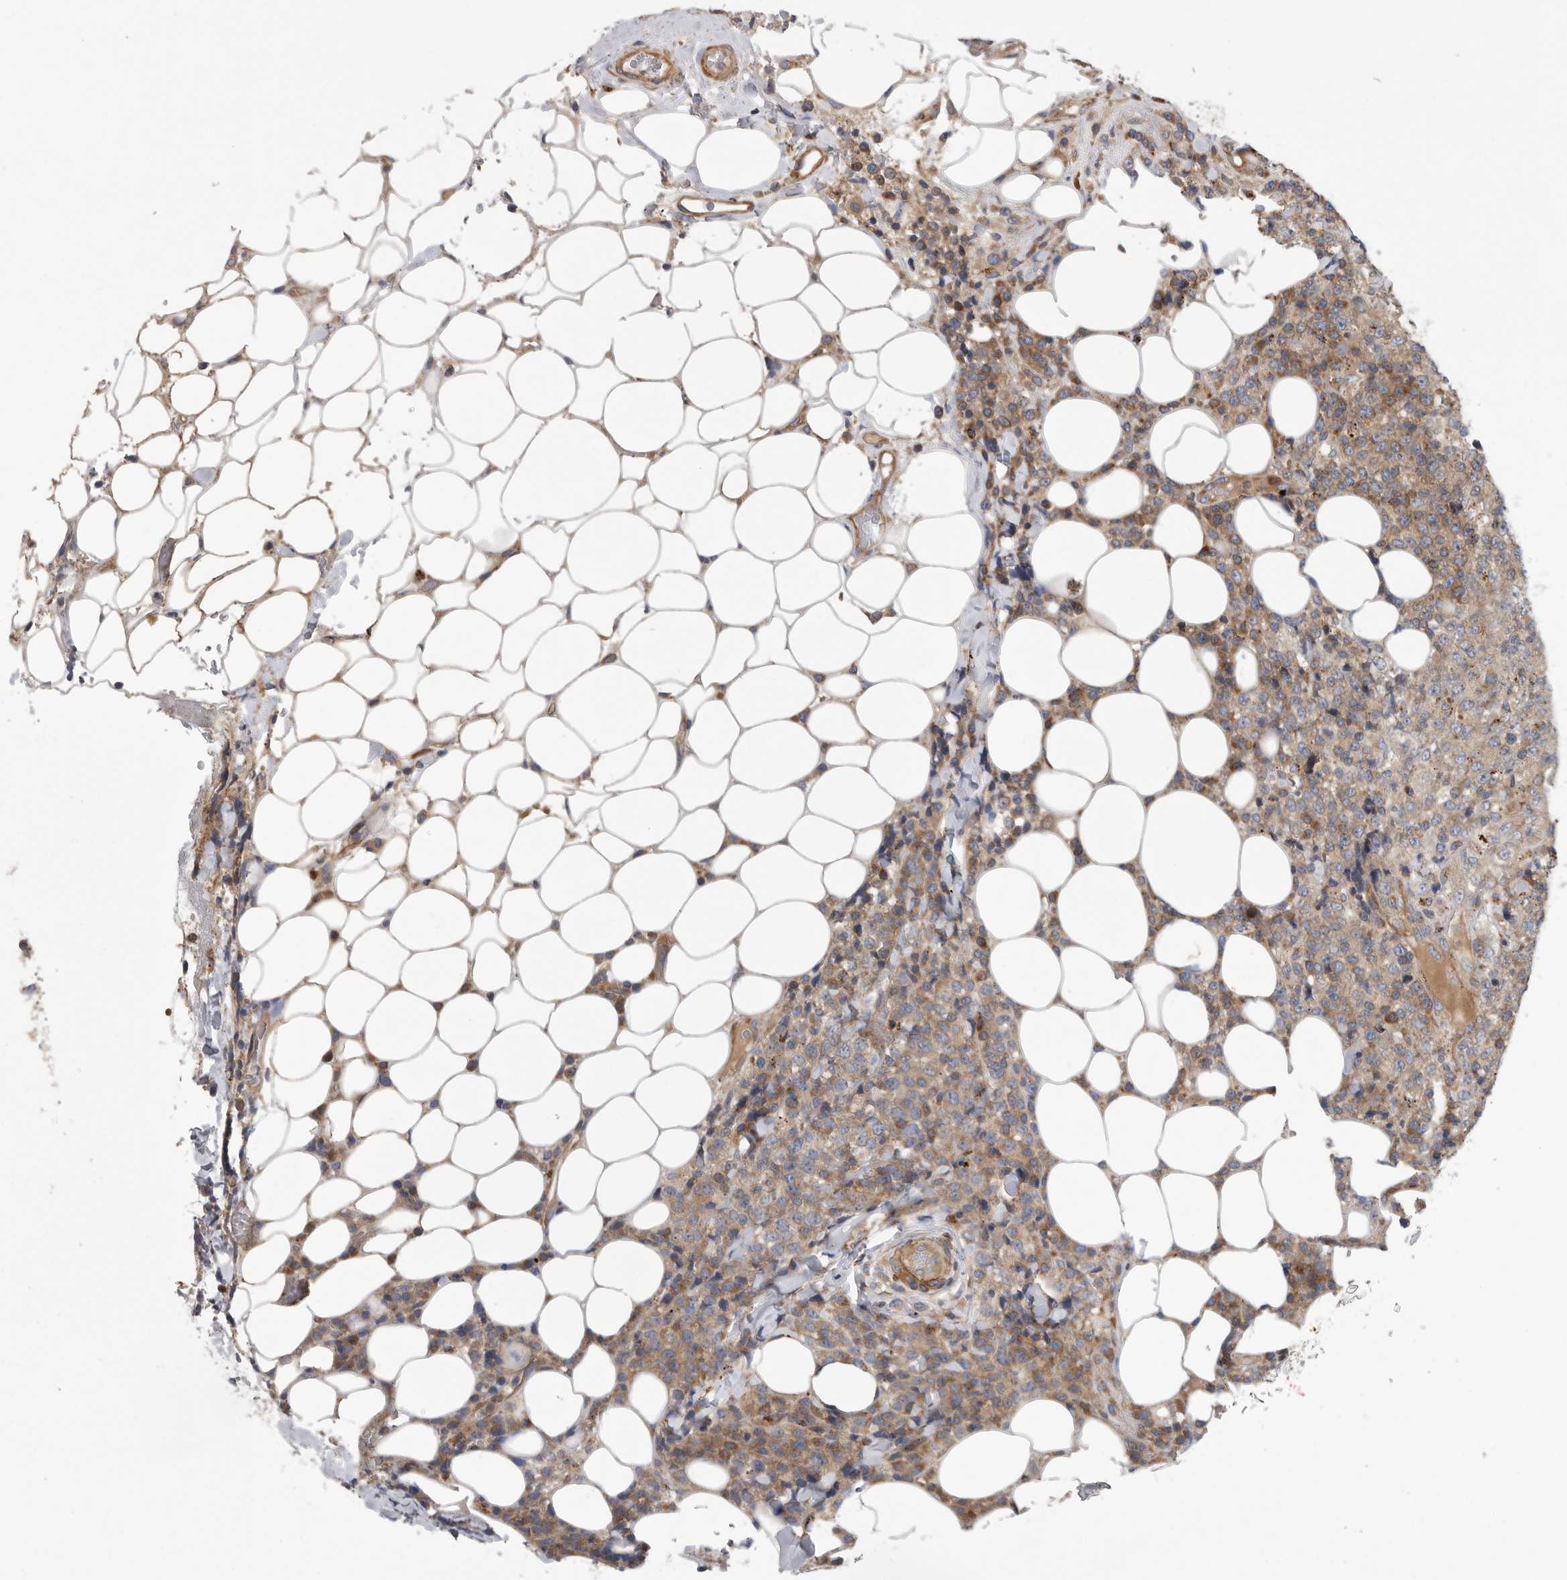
{"staining": {"intensity": "moderate", "quantity": ">75%", "location": "cytoplasmic/membranous"}, "tissue": "lymphoma", "cell_type": "Tumor cells", "image_type": "cancer", "snomed": [{"axis": "morphology", "description": "Malignant lymphoma, non-Hodgkin's type, High grade"}, {"axis": "topography", "description": "Lymph node"}], "caption": "The image shows immunohistochemical staining of malignant lymphoma, non-Hodgkin's type (high-grade). There is moderate cytoplasmic/membranous staining is identified in approximately >75% of tumor cells. The protein of interest is stained brown, and the nuclei are stained in blue (DAB (3,3'-diaminobenzidine) IHC with brightfield microscopy, high magnification).", "gene": "OXR1", "patient": {"sex": "male", "age": 13}}